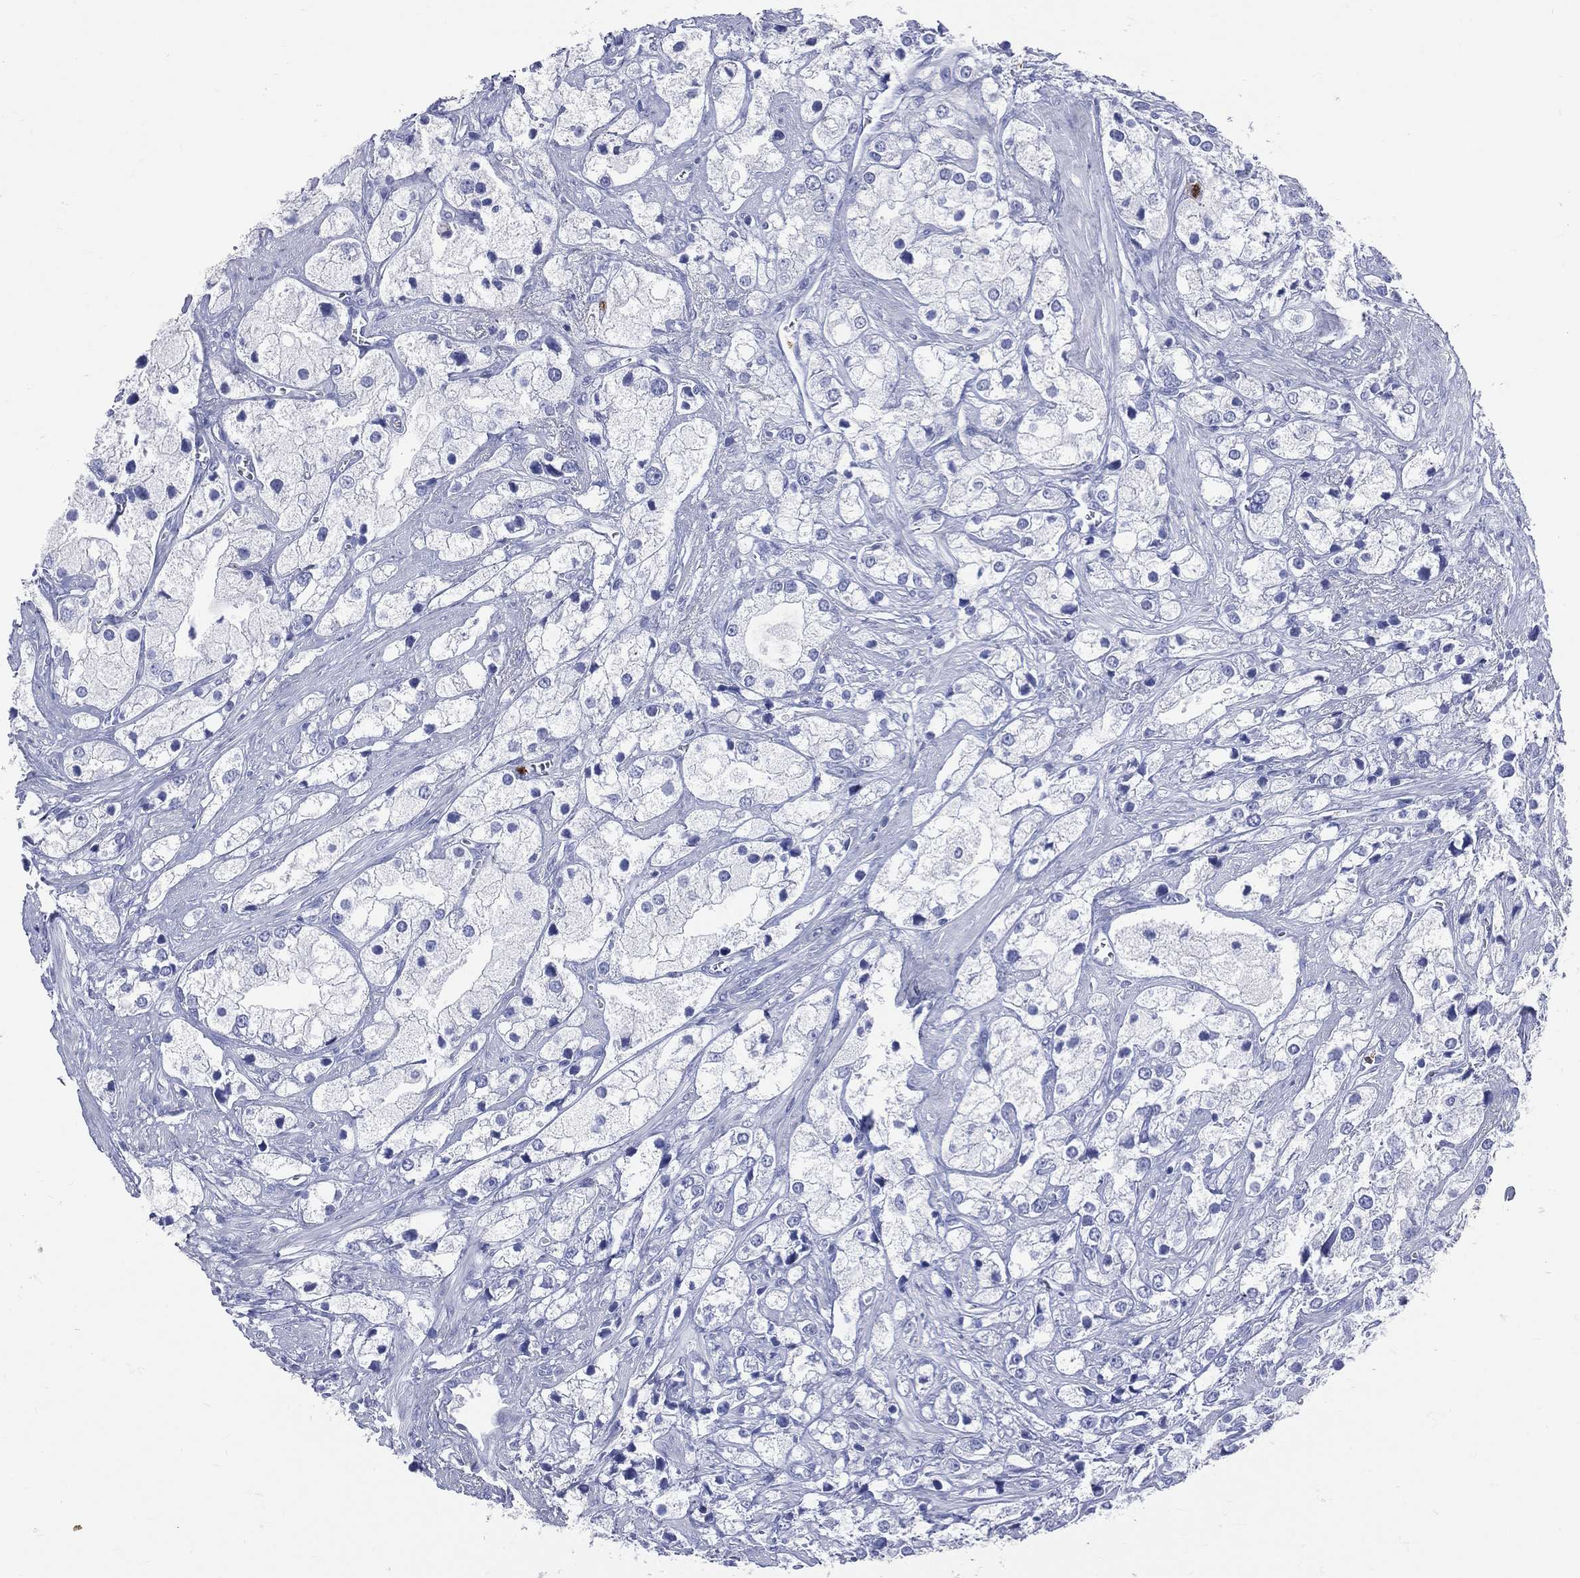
{"staining": {"intensity": "negative", "quantity": "none", "location": "none"}, "tissue": "prostate cancer", "cell_type": "Tumor cells", "image_type": "cancer", "snomed": [{"axis": "morphology", "description": "Adenocarcinoma, NOS"}, {"axis": "topography", "description": "Prostate and seminal vesicle, NOS"}, {"axis": "topography", "description": "Prostate"}], "caption": "Micrograph shows no protein expression in tumor cells of prostate cancer (adenocarcinoma) tissue. (DAB immunohistochemistry (IHC) visualized using brightfield microscopy, high magnification).", "gene": "PGLYRP1", "patient": {"sex": "male", "age": 79}}